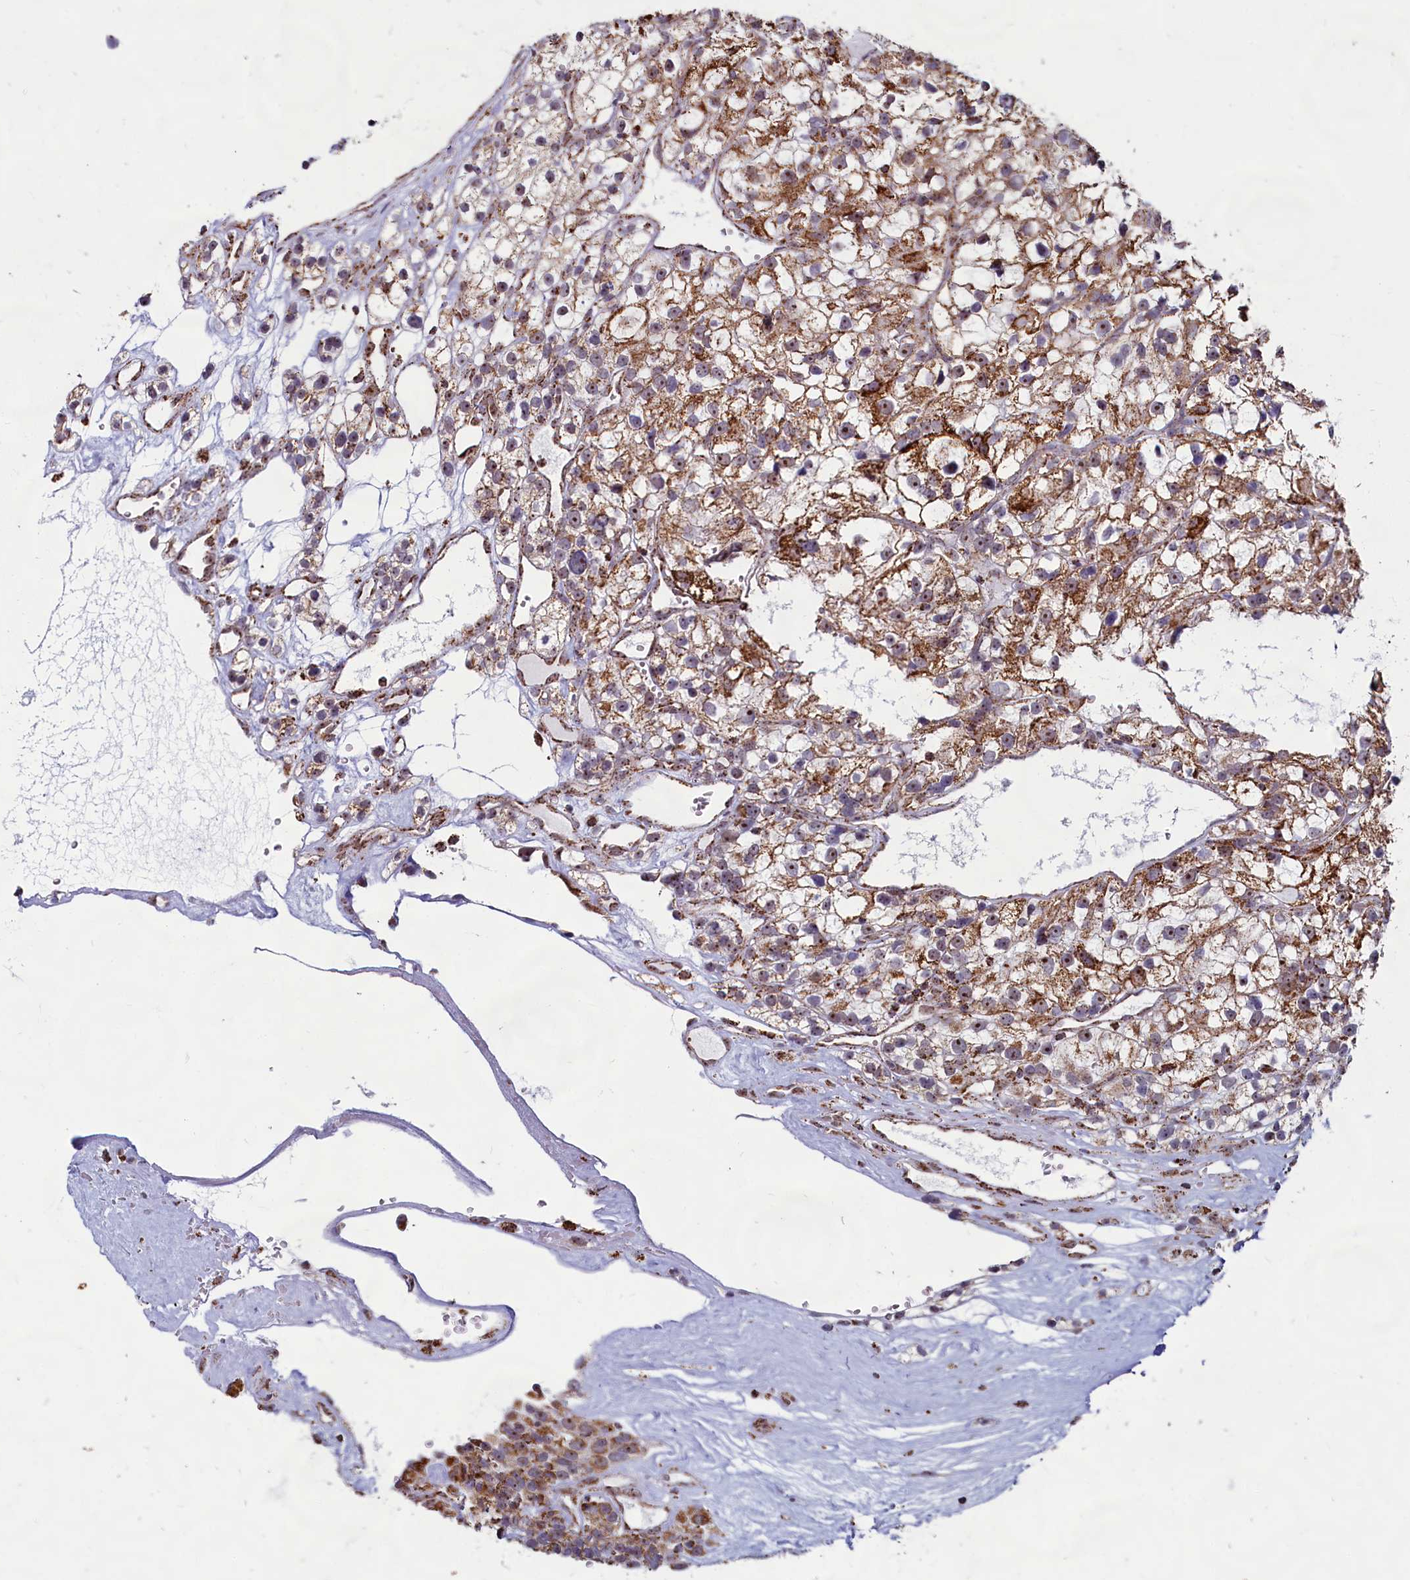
{"staining": {"intensity": "moderate", "quantity": ">75%", "location": "cytoplasmic/membranous"}, "tissue": "renal cancer", "cell_type": "Tumor cells", "image_type": "cancer", "snomed": [{"axis": "morphology", "description": "Adenocarcinoma, NOS"}, {"axis": "topography", "description": "Kidney"}], "caption": "Renal cancer (adenocarcinoma) stained with immunohistochemistry (IHC) reveals moderate cytoplasmic/membranous staining in about >75% of tumor cells.", "gene": "C1D", "patient": {"sex": "female", "age": 57}}